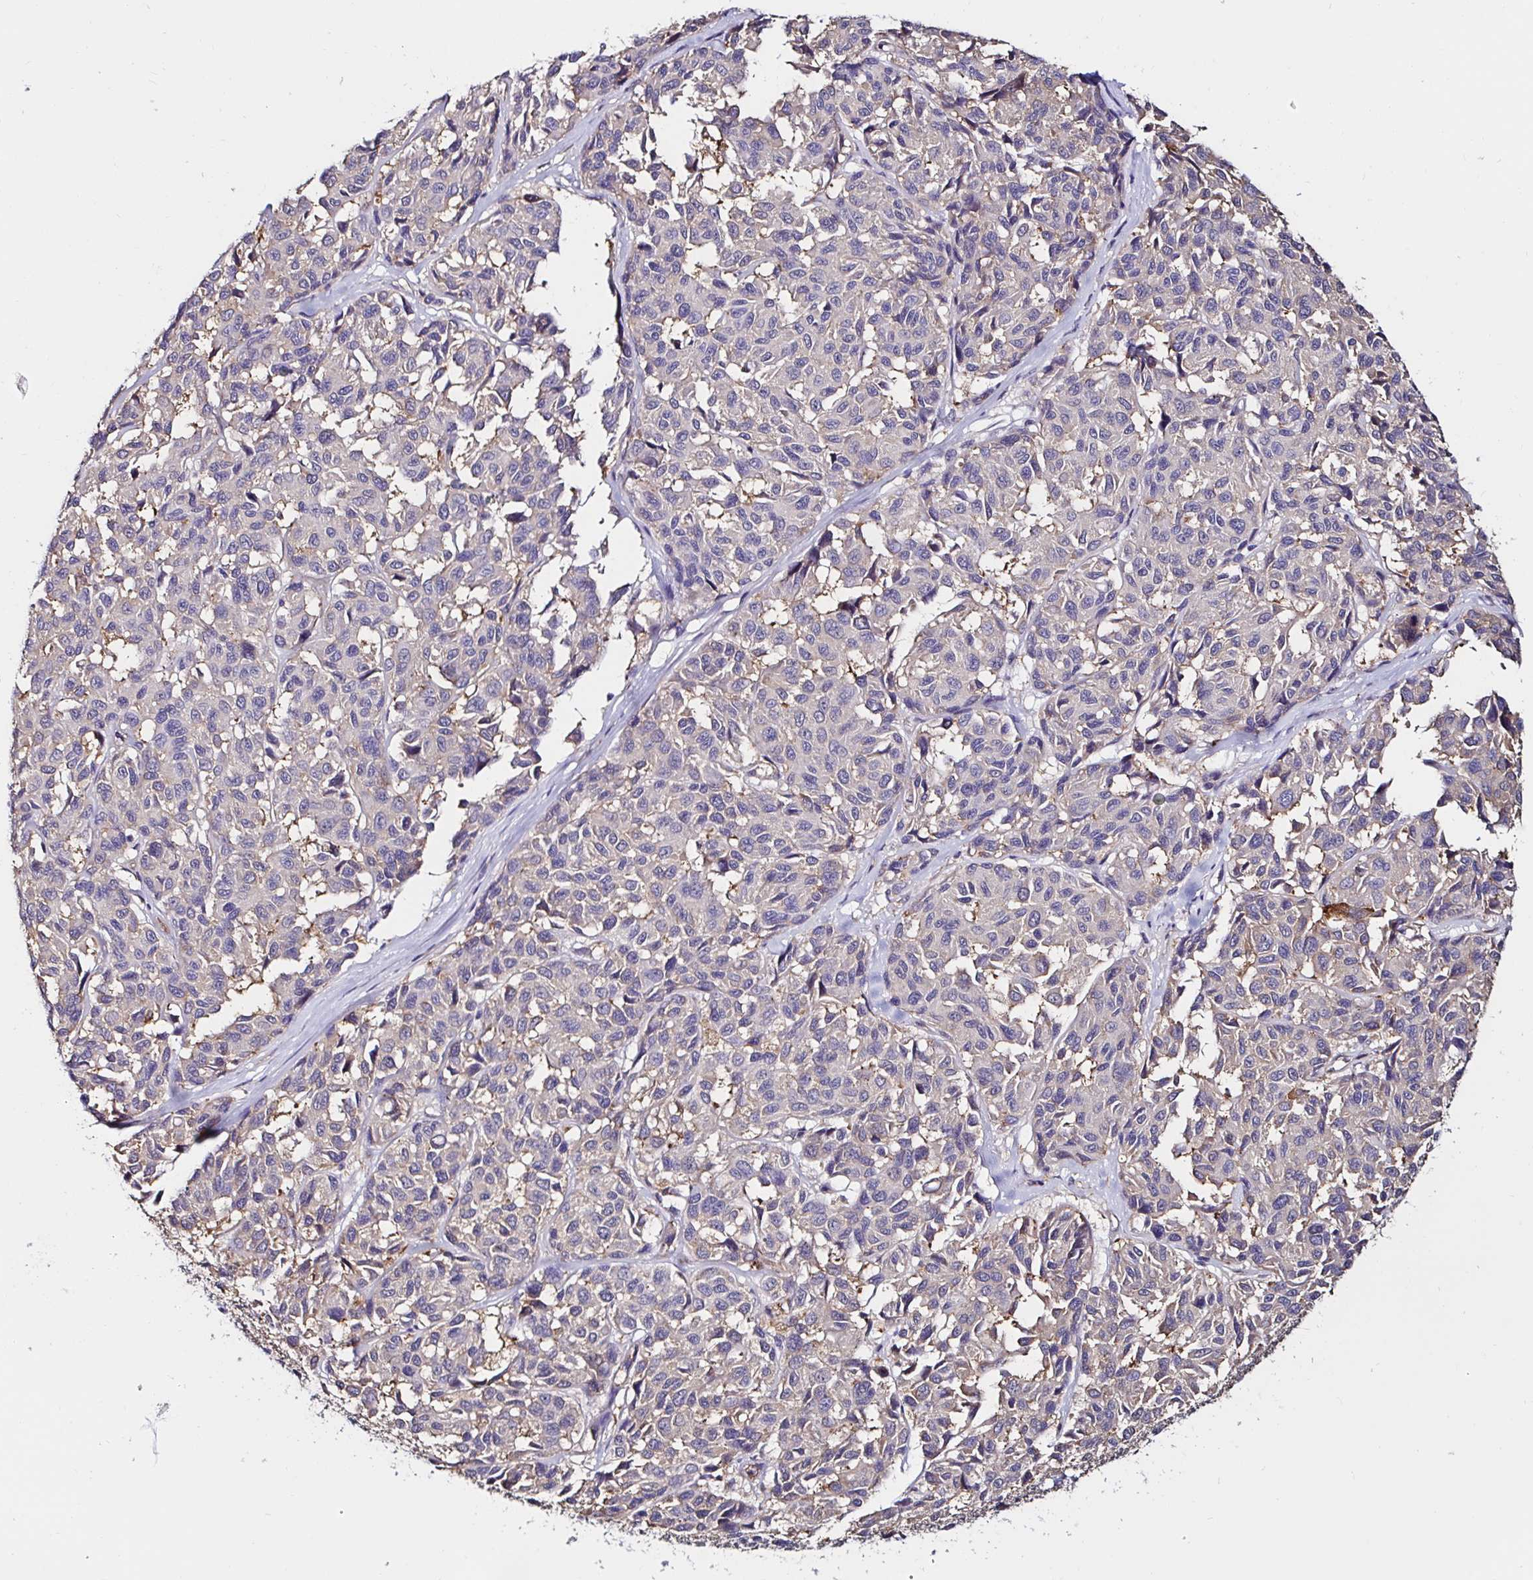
{"staining": {"intensity": "negative", "quantity": "none", "location": "none"}, "tissue": "melanoma", "cell_type": "Tumor cells", "image_type": "cancer", "snomed": [{"axis": "morphology", "description": "Malignant melanoma, NOS"}, {"axis": "topography", "description": "Skin"}], "caption": "This is an immunohistochemistry (IHC) image of human malignant melanoma. There is no expression in tumor cells.", "gene": "RSRP1", "patient": {"sex": "female", "age": 66}}